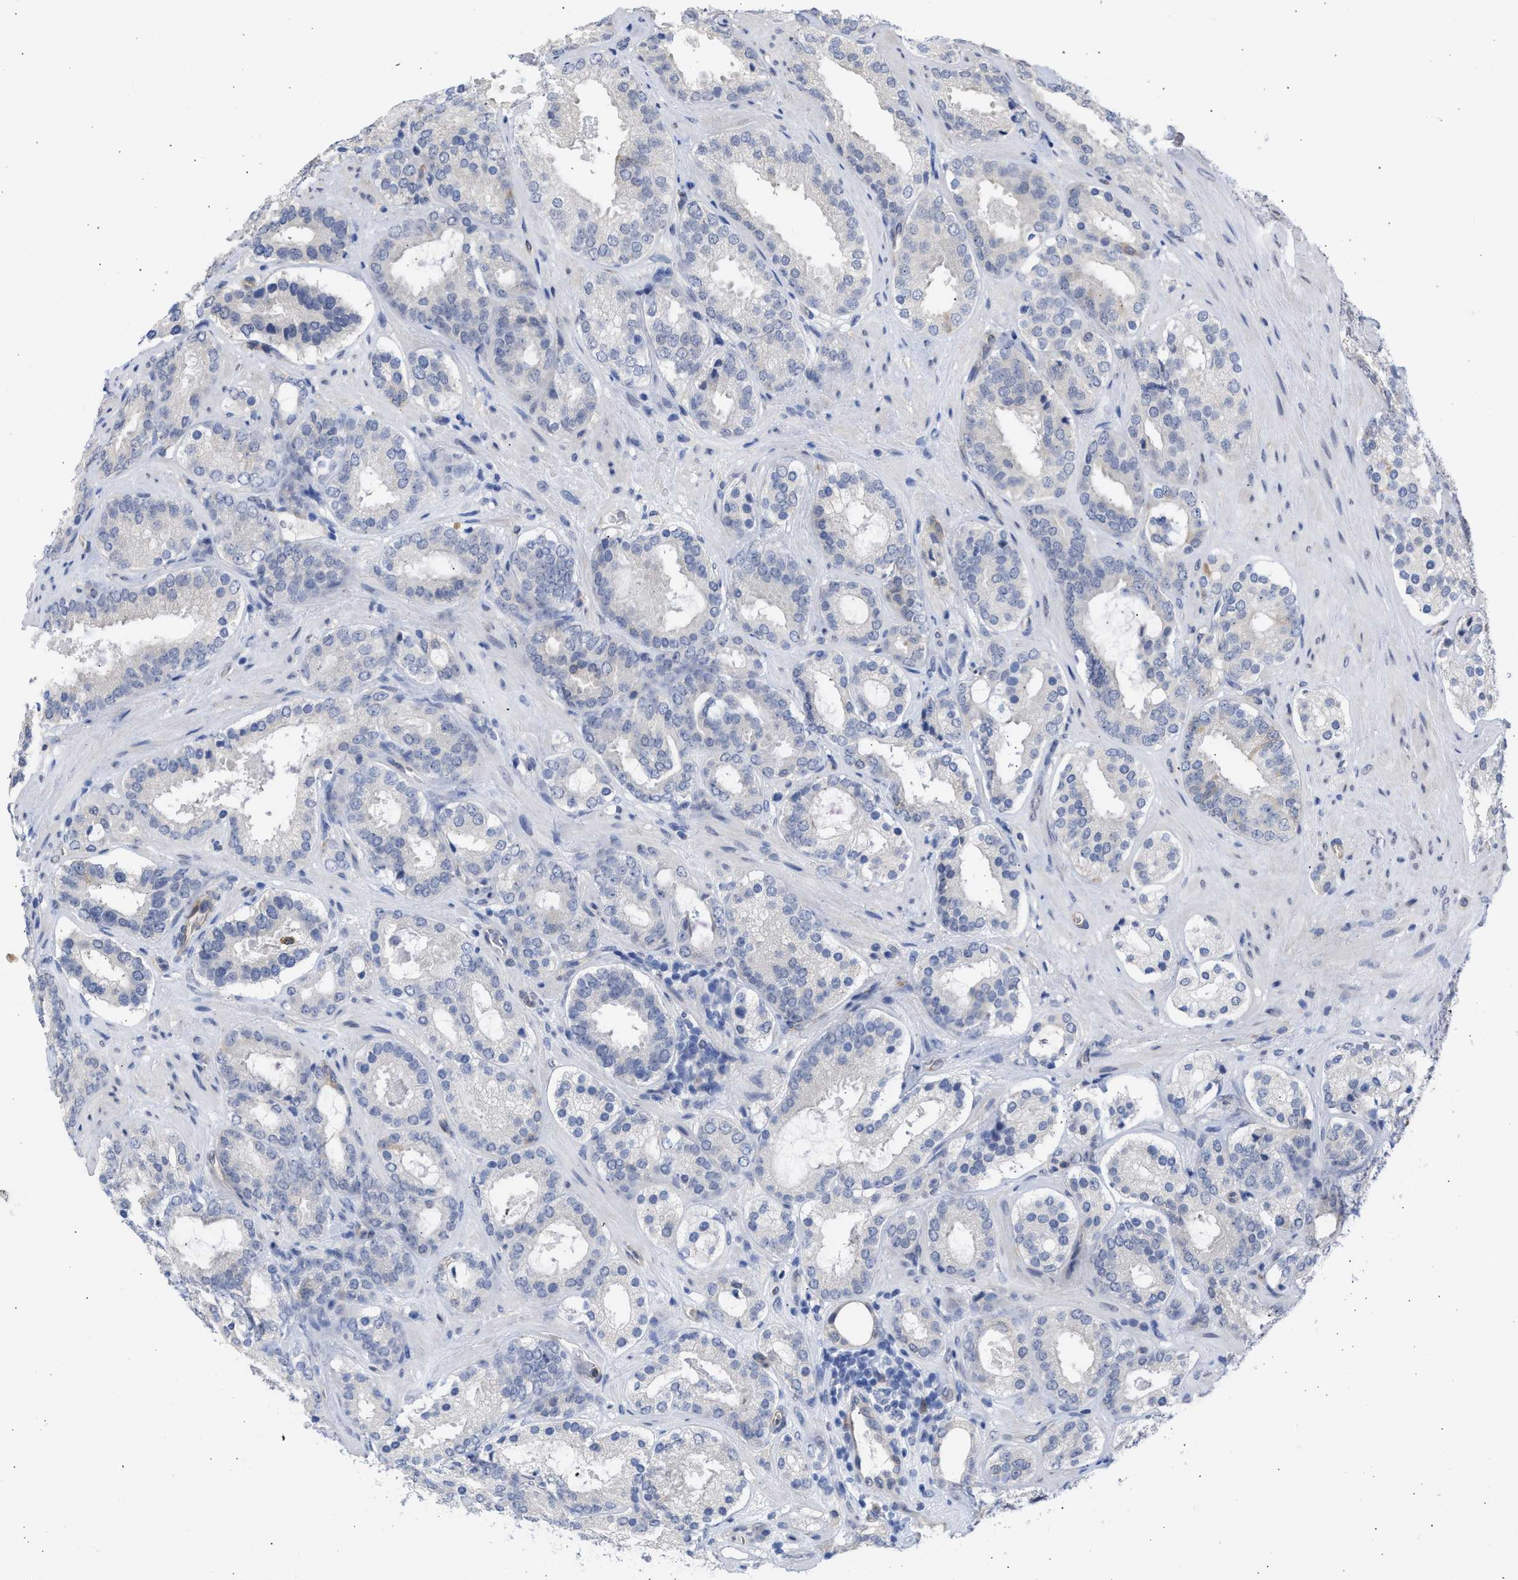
{"staining": {"intensity": "negative", "quantity": "none", "location": "none"}, "tissue": "prostate cancer", "cell_type": "Tumor cells", "image_type": "cancer", "snomed": [{"axis": "morphology", "description": "Adenocarcinoma, Low grade"}, {"axis": "topography", "description": "Prostate"}], "caption": "Protein analysis of prostate cancer displays no significant staining in tumor cells. (DAB immunohistochemistry (IHC), high magnification).", "gene": "THRA", "patient": {"sex": "male", "age": 69}}